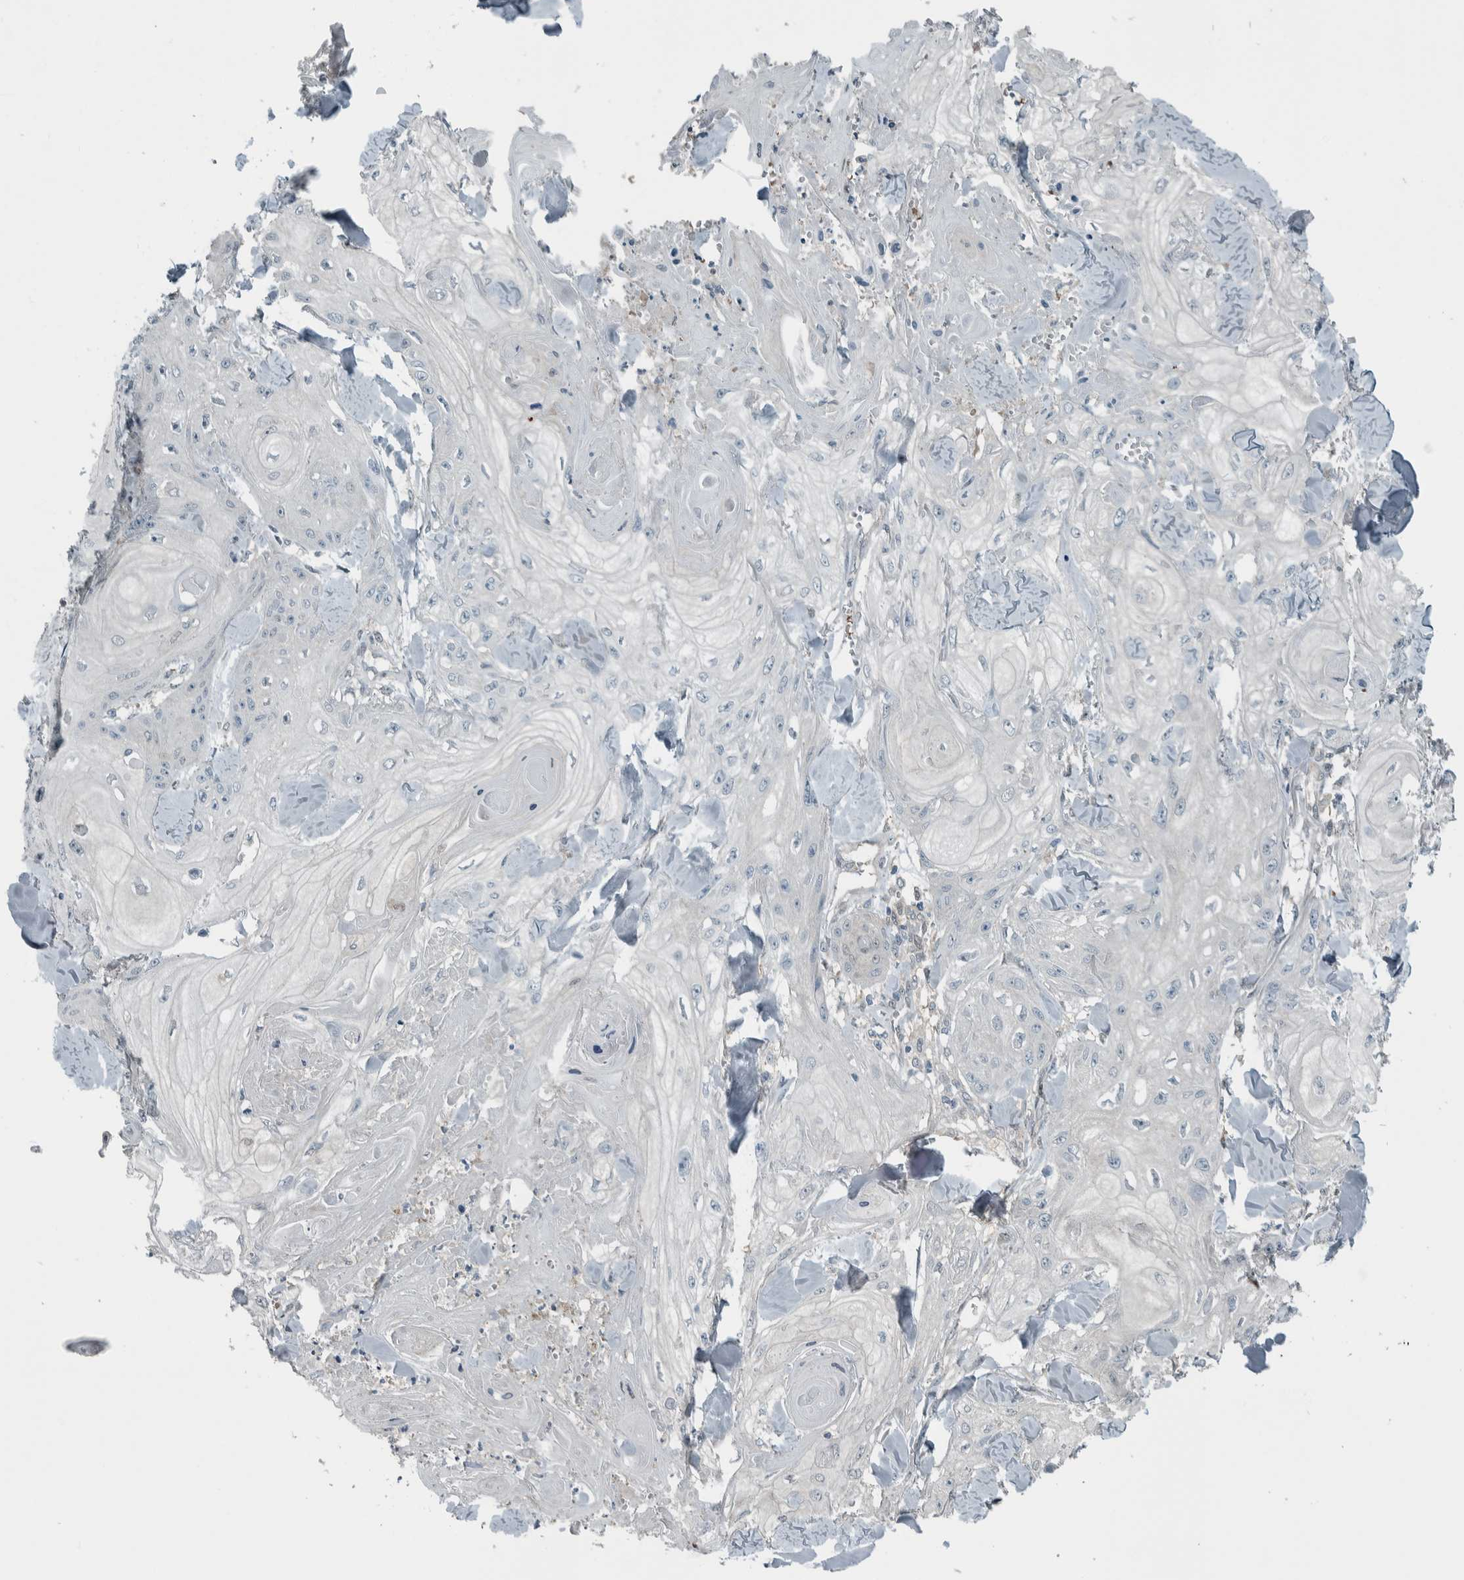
{"staining": {"intensity": "negative", "quantity": "none", "location": "none"}, "tissue": "skin cancer", "cell_type": "Tumor cells", "image_type": "cancer", "snomed": [{"axis": "morphology", "description": "Squamous cell carcinoma, NOS"}, {"axis": "topography", "description": "Skin"}], "caption": "Squamous cell carcinoma (skin) was stained to show a protein in brown. There is no significant positivity in tumor cells.", "gene": "ALAD", "patient": {"sex": "male", "age": 74}}